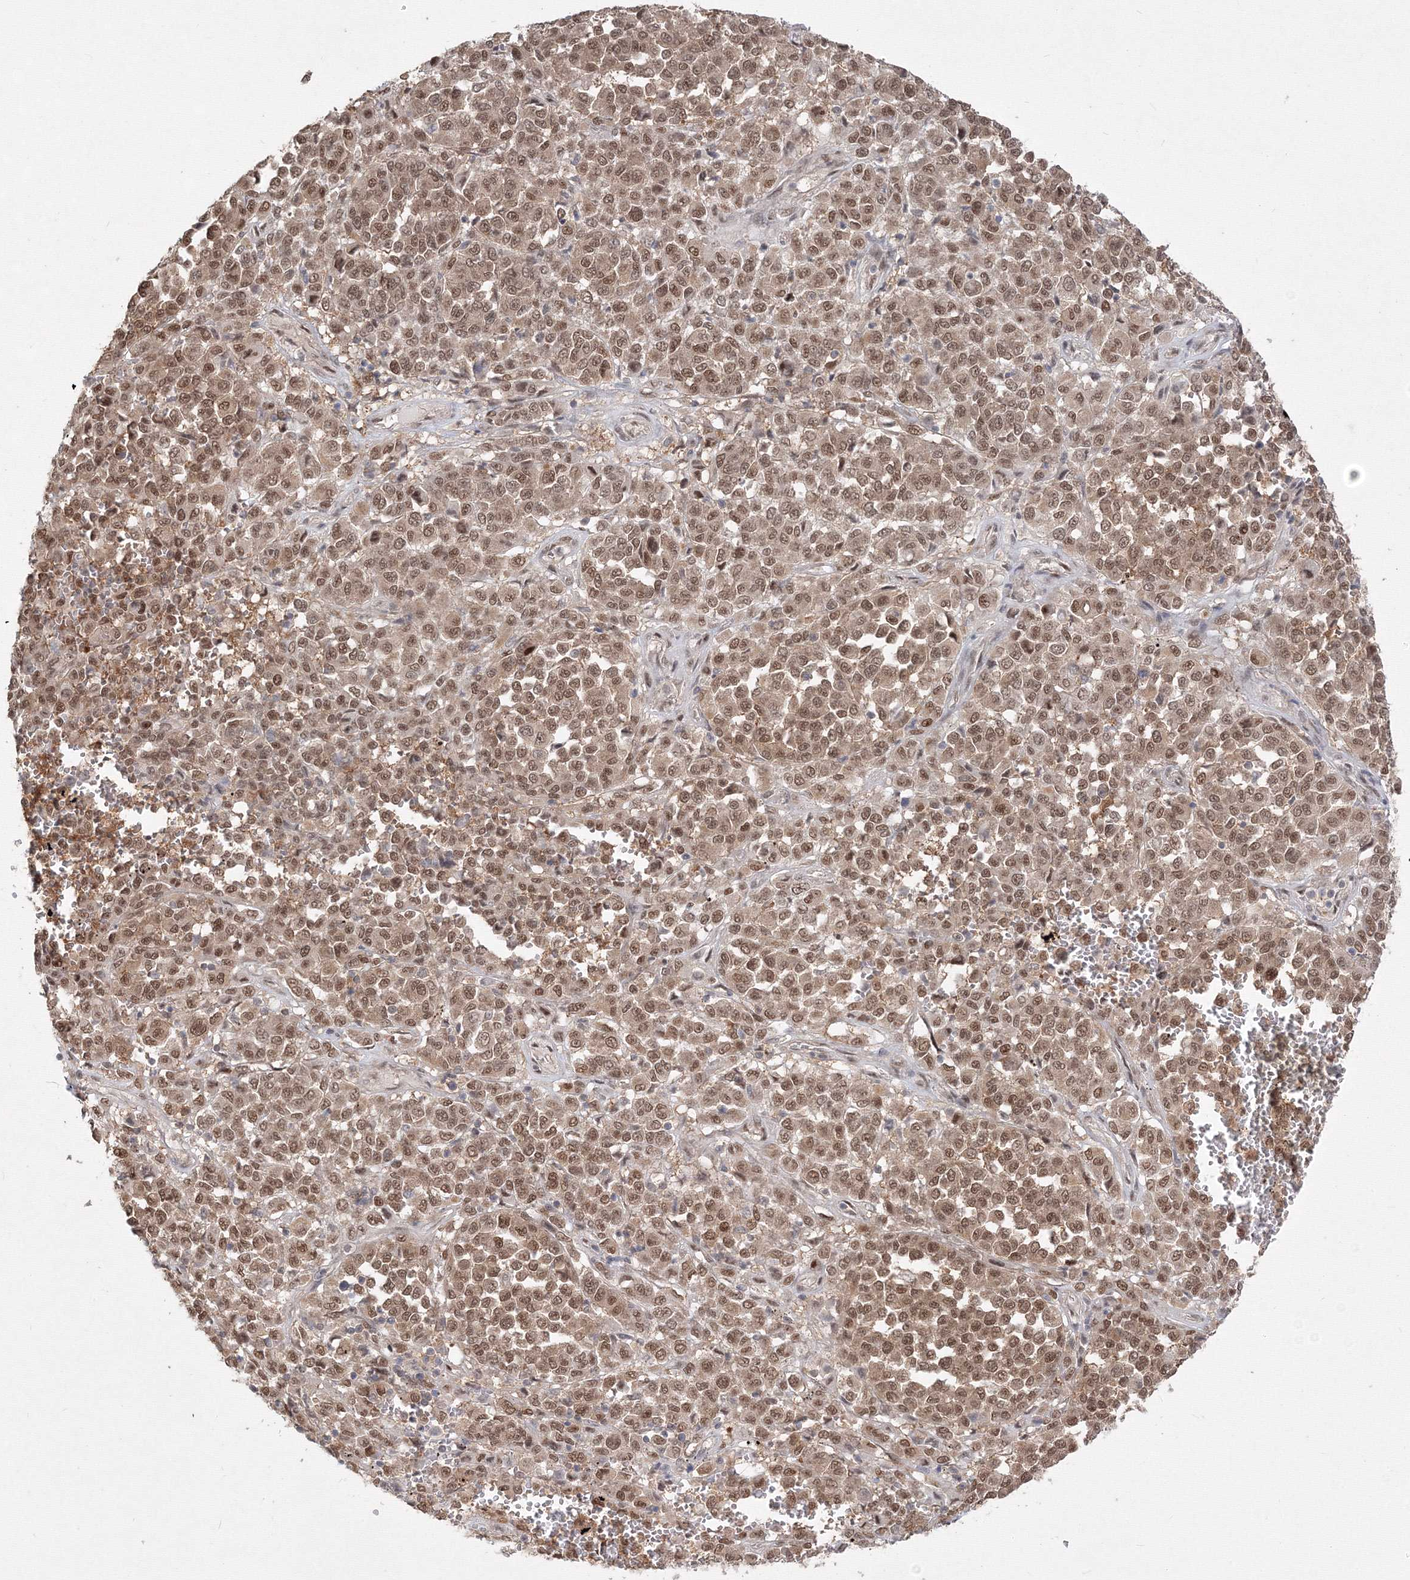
{"staining": {"intensity": "moderate", "quantity": ">75%", "location": "nuclear"}, "tissue": "melanoma", "cell_type": "Tumor cells", "image_type": "cancer", "snomed": [{"axis": "morphology", "description": "Malignant melanoma, Metastatic site"}, {"axis": "topography", "description": "Pancreas"}], "caption": "This micrograph exhibits IHC staining of melanoma, with medium moderate nuclear expression in about >75% of tumor cells.", "gene": "COPS4", "patient": {"sex": "female", "age": 30}}